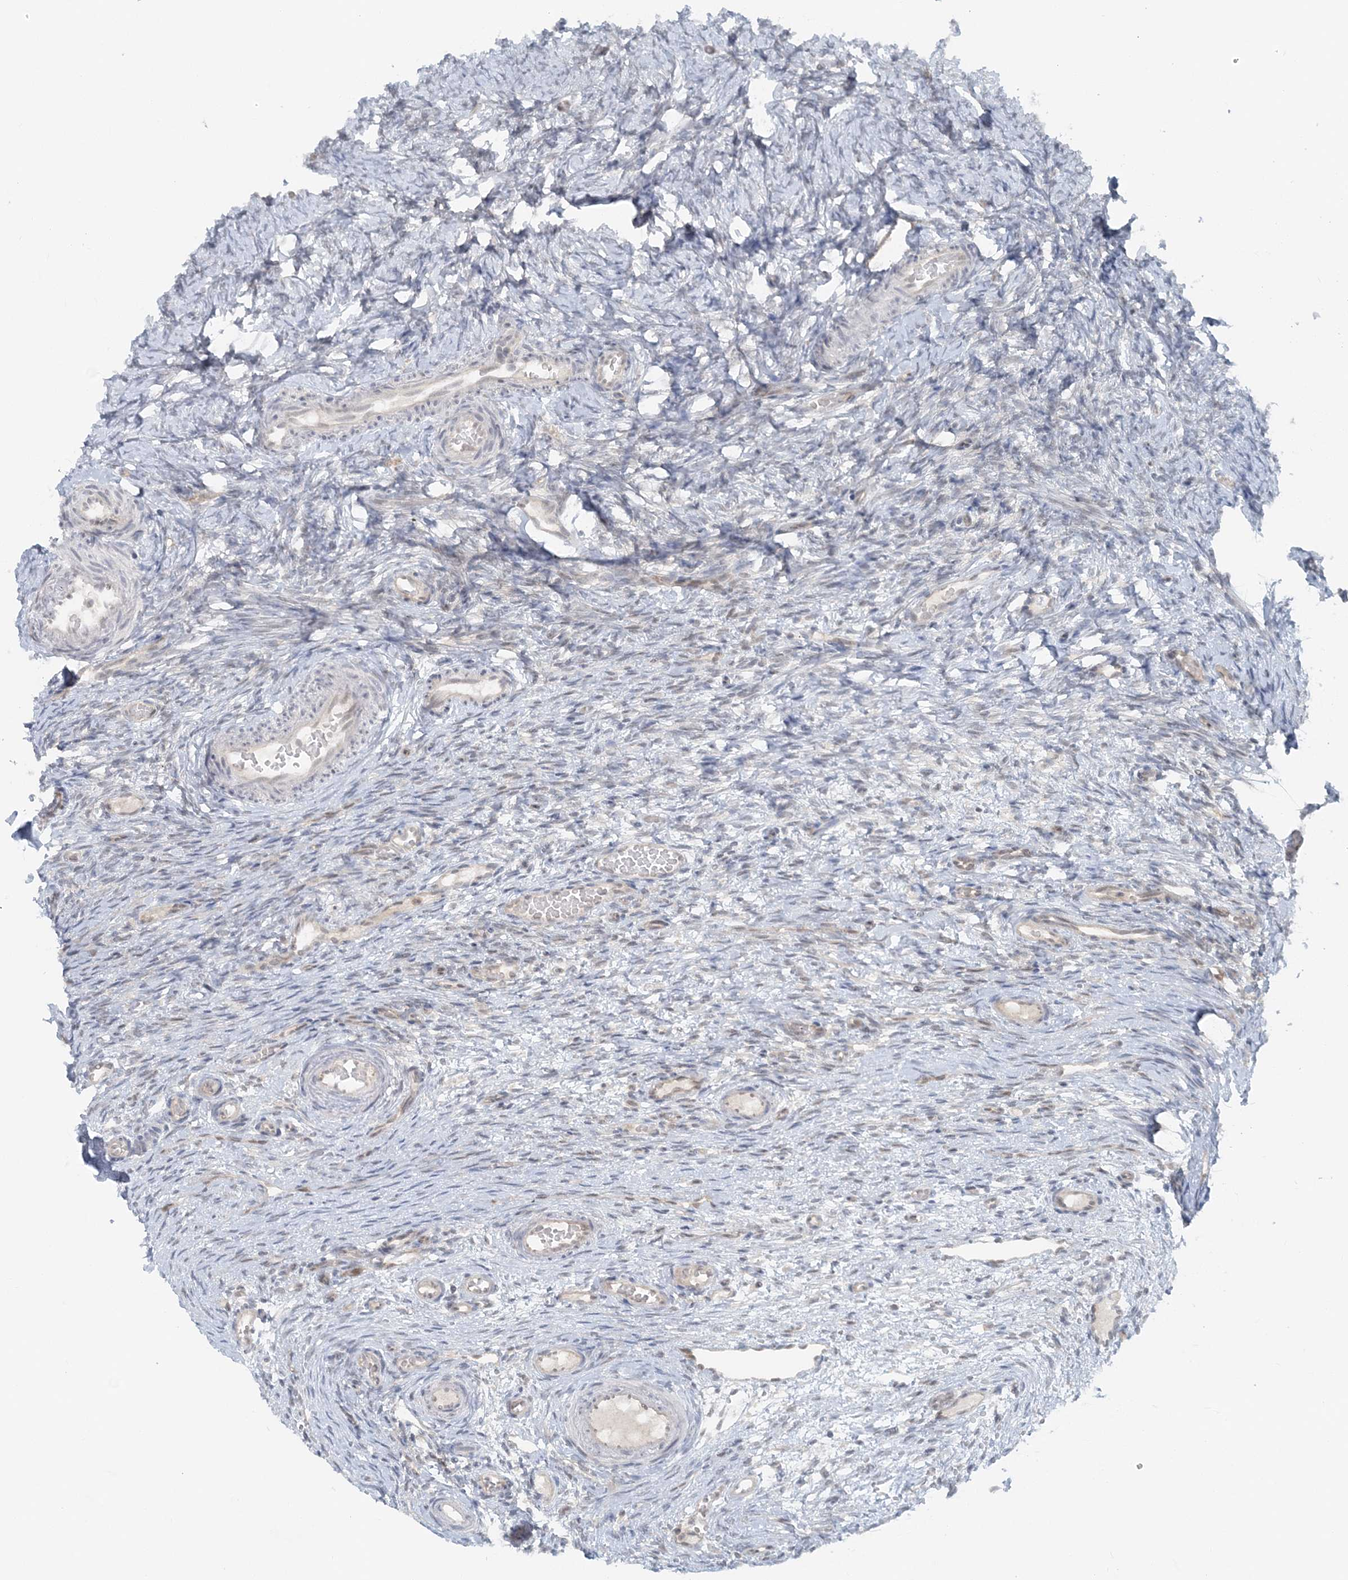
{"staining": {"intensity": "negative", "quantity": "none", "location": "none"}, "tissue": "ovary", "cell_type": "Ovarian stroma cells", "image_type": "normal", "snomed": [{"axis": "morphology", "description": "Adenocarcinoma, NOS"}, {"axis": "topography", "description": "Endometrium"}], "caption": "Human ovary stained for a protein using immunohistochemistry demonstrates no staining in ovarian stroma cells.", "gene": "ATP11A", "patient": {"sex": "female", "age": 32}}